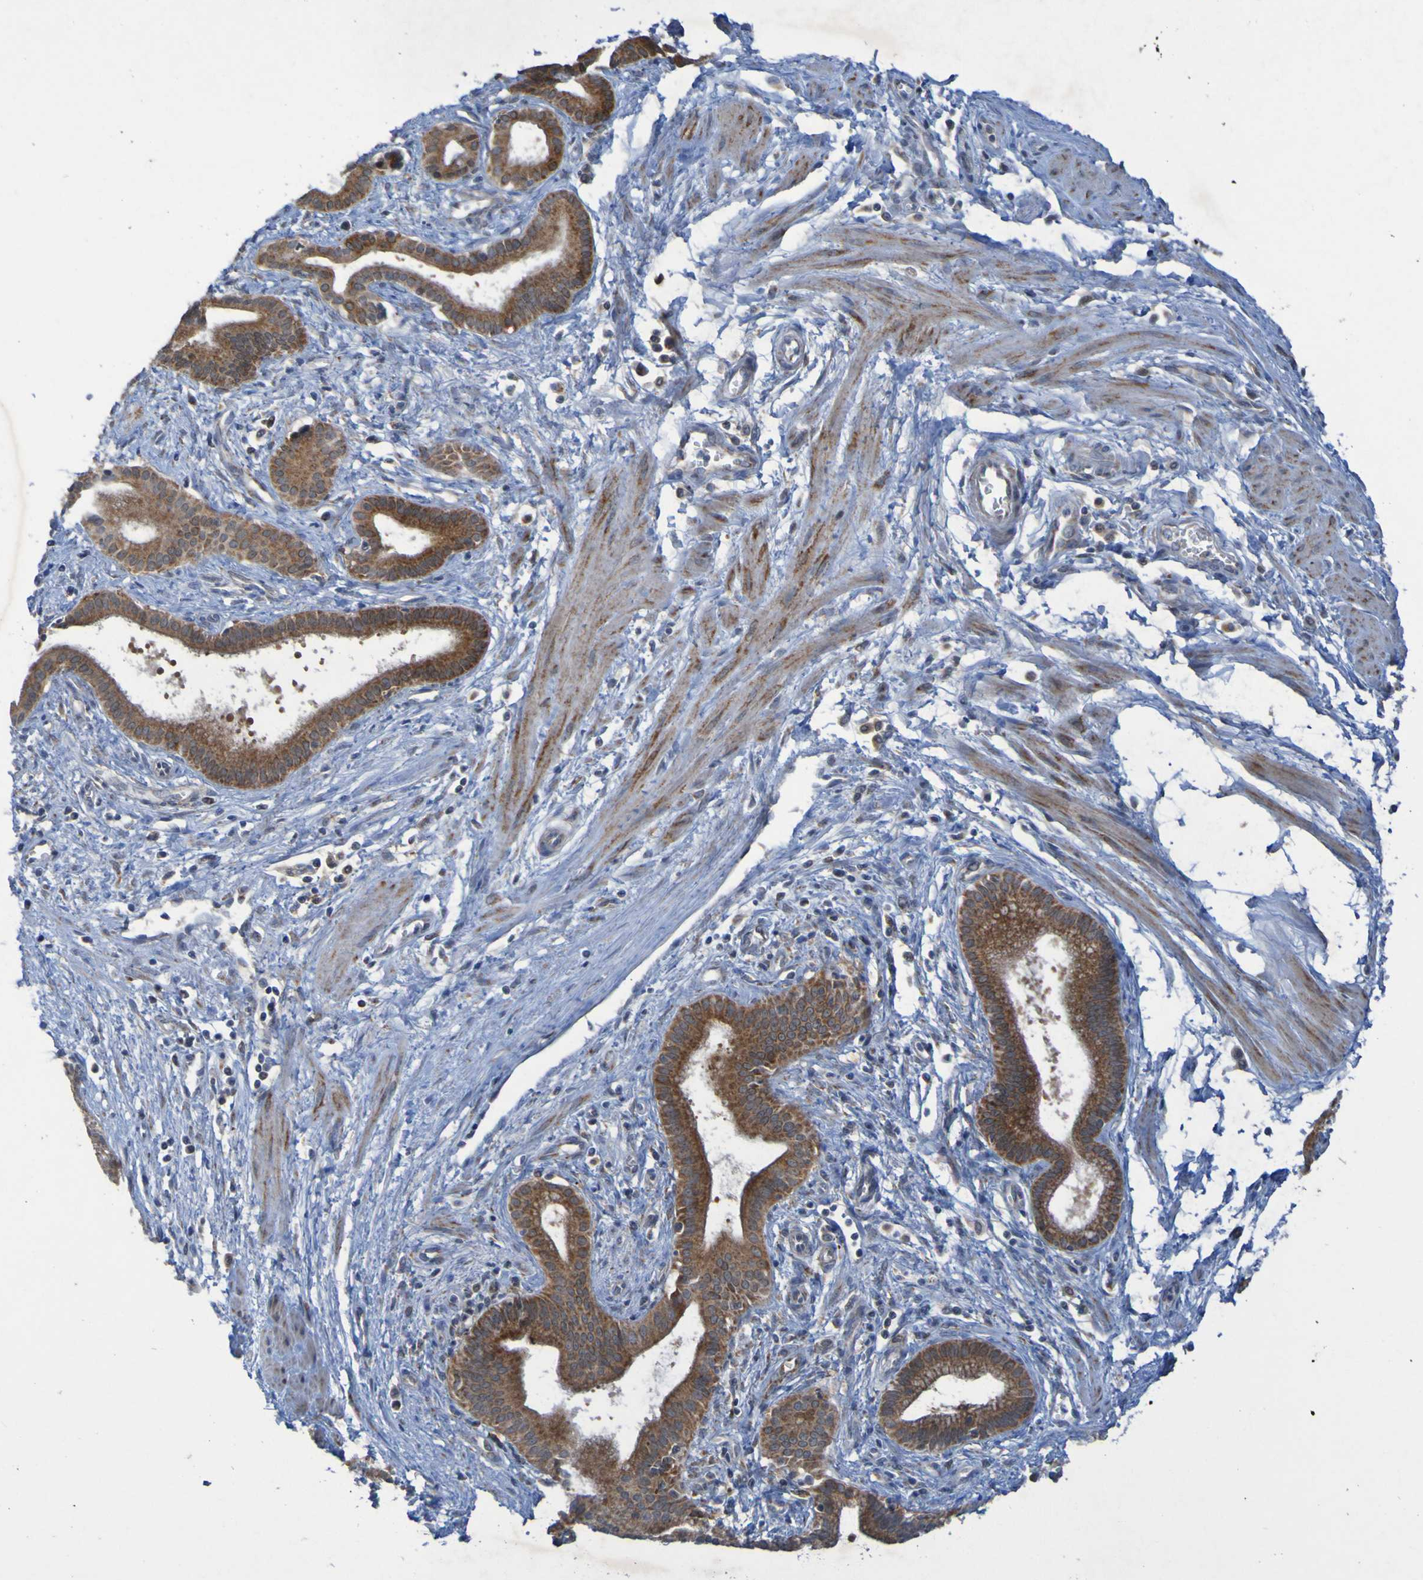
{"staining": {"intensity": "strong", "quantity": ">75%", "location": "cytoplasmic/membranous"}, "tissue": "pancreatic cancer", "cell_type": "Tumor cells", "image_type": "cancer", "snomed": [{"axis": "morphology", "description": "Normal tissue, NOS"}, {"axis": "topography", "description": "Lymph node"}], "caption": "Immunohistochemistry staining of pancreatic cancer, which reveals high levels of strong cytoplasmic/membranous positivity in approximately >75% of tumor cells indicating strong cytoplasmic/membranous protein positivity. The staining was performed using DAB (3,3'-diaminobenzidine) (brown) for protein detection and nuclei were counterstained in hematoxylin (blue).", "gene": "CCDC51", "patient": {"sex": "male", "age": 50}}